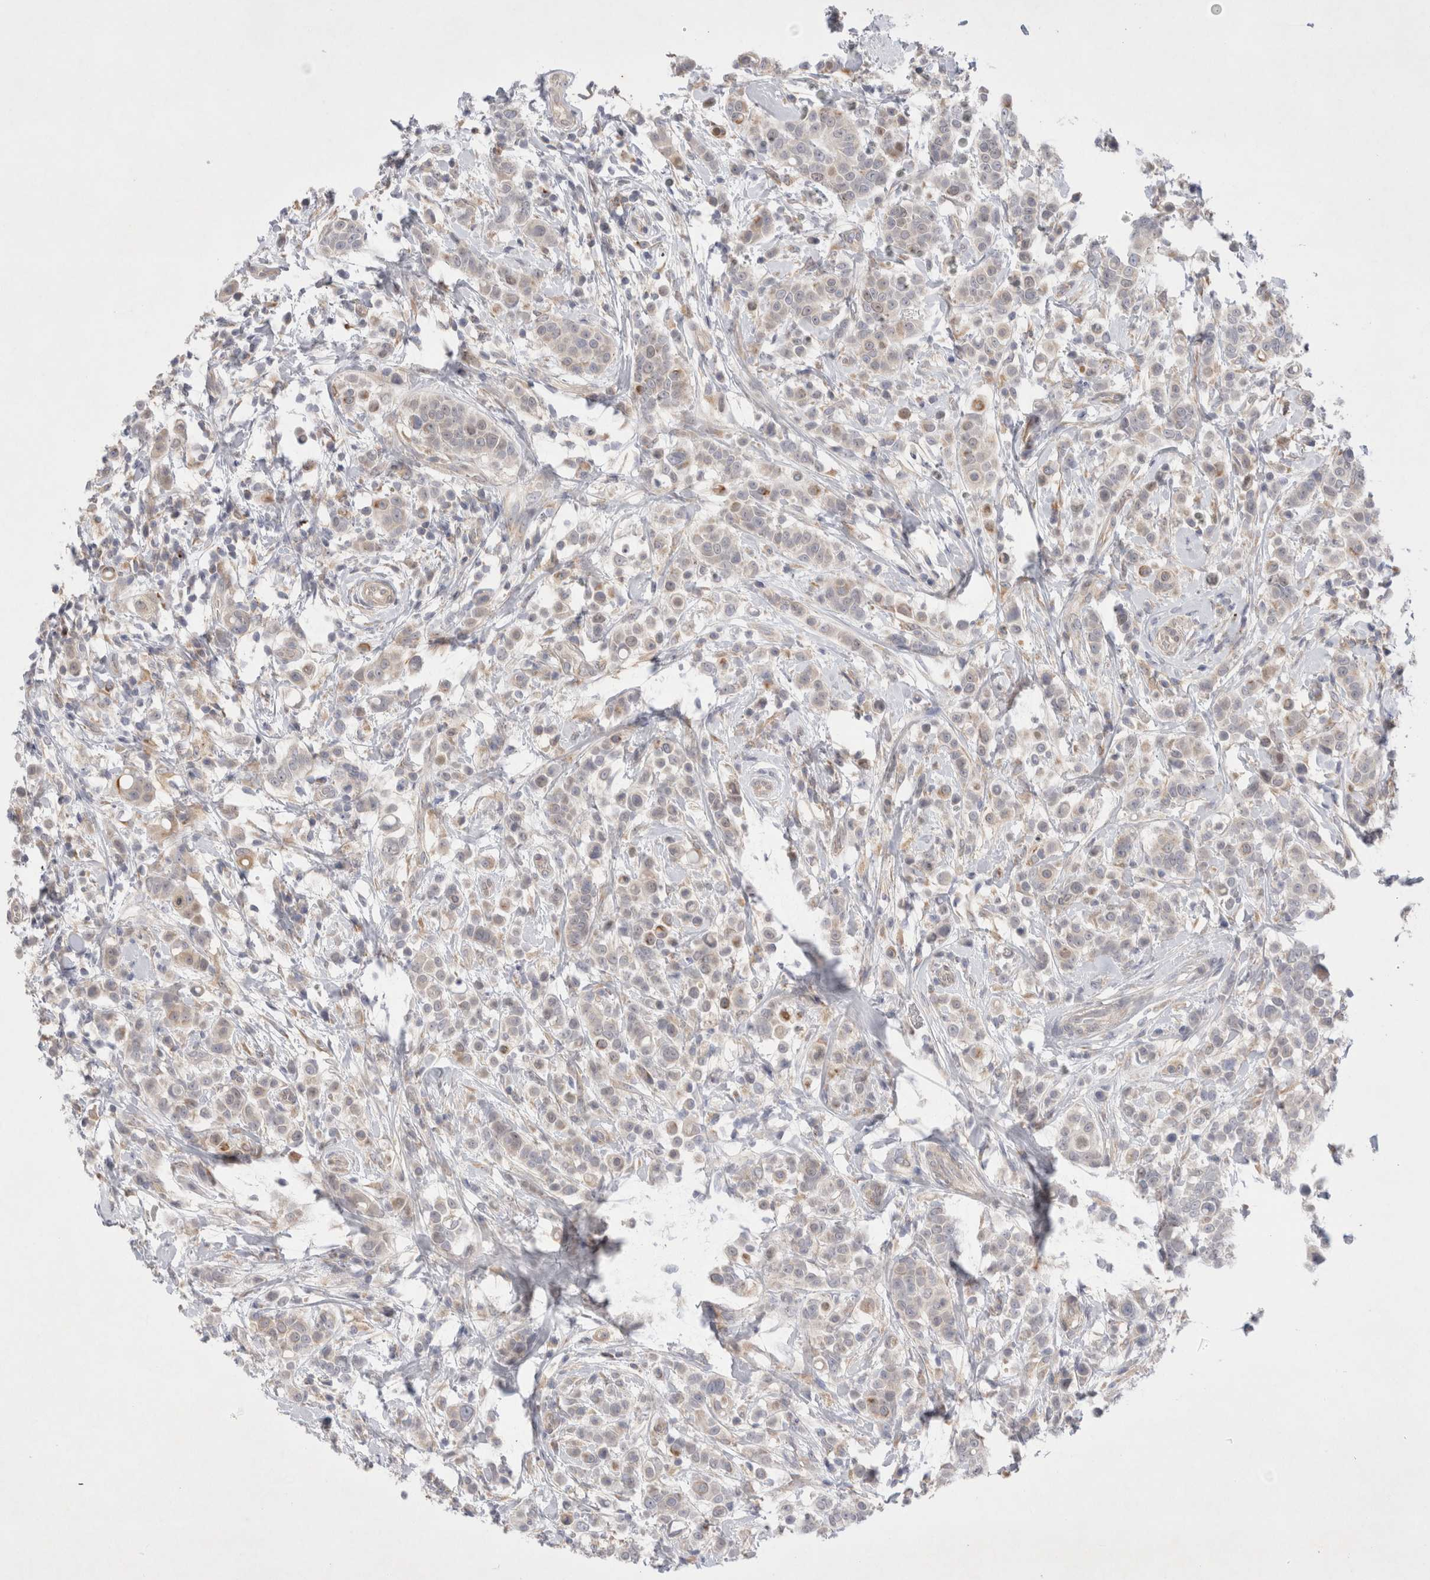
{"staining": {"intensity": "weak", "quantity": "<25%", "location": "cytoplasmic/membranous"}, "tissue": "breast cancer", "cell_type": "Tumor cells", "image_type": "cancer", "snomed": [{"axis": "morphology", "description": "Duct carcinoma"}, {"axis": "topography", "description": "Breast"}], "caption": "The micrograph demonstrates no significant staining in tumor cells of breast cancer.", "gene": "NPC1", "patient": {"sex": "female", "age": 27}}